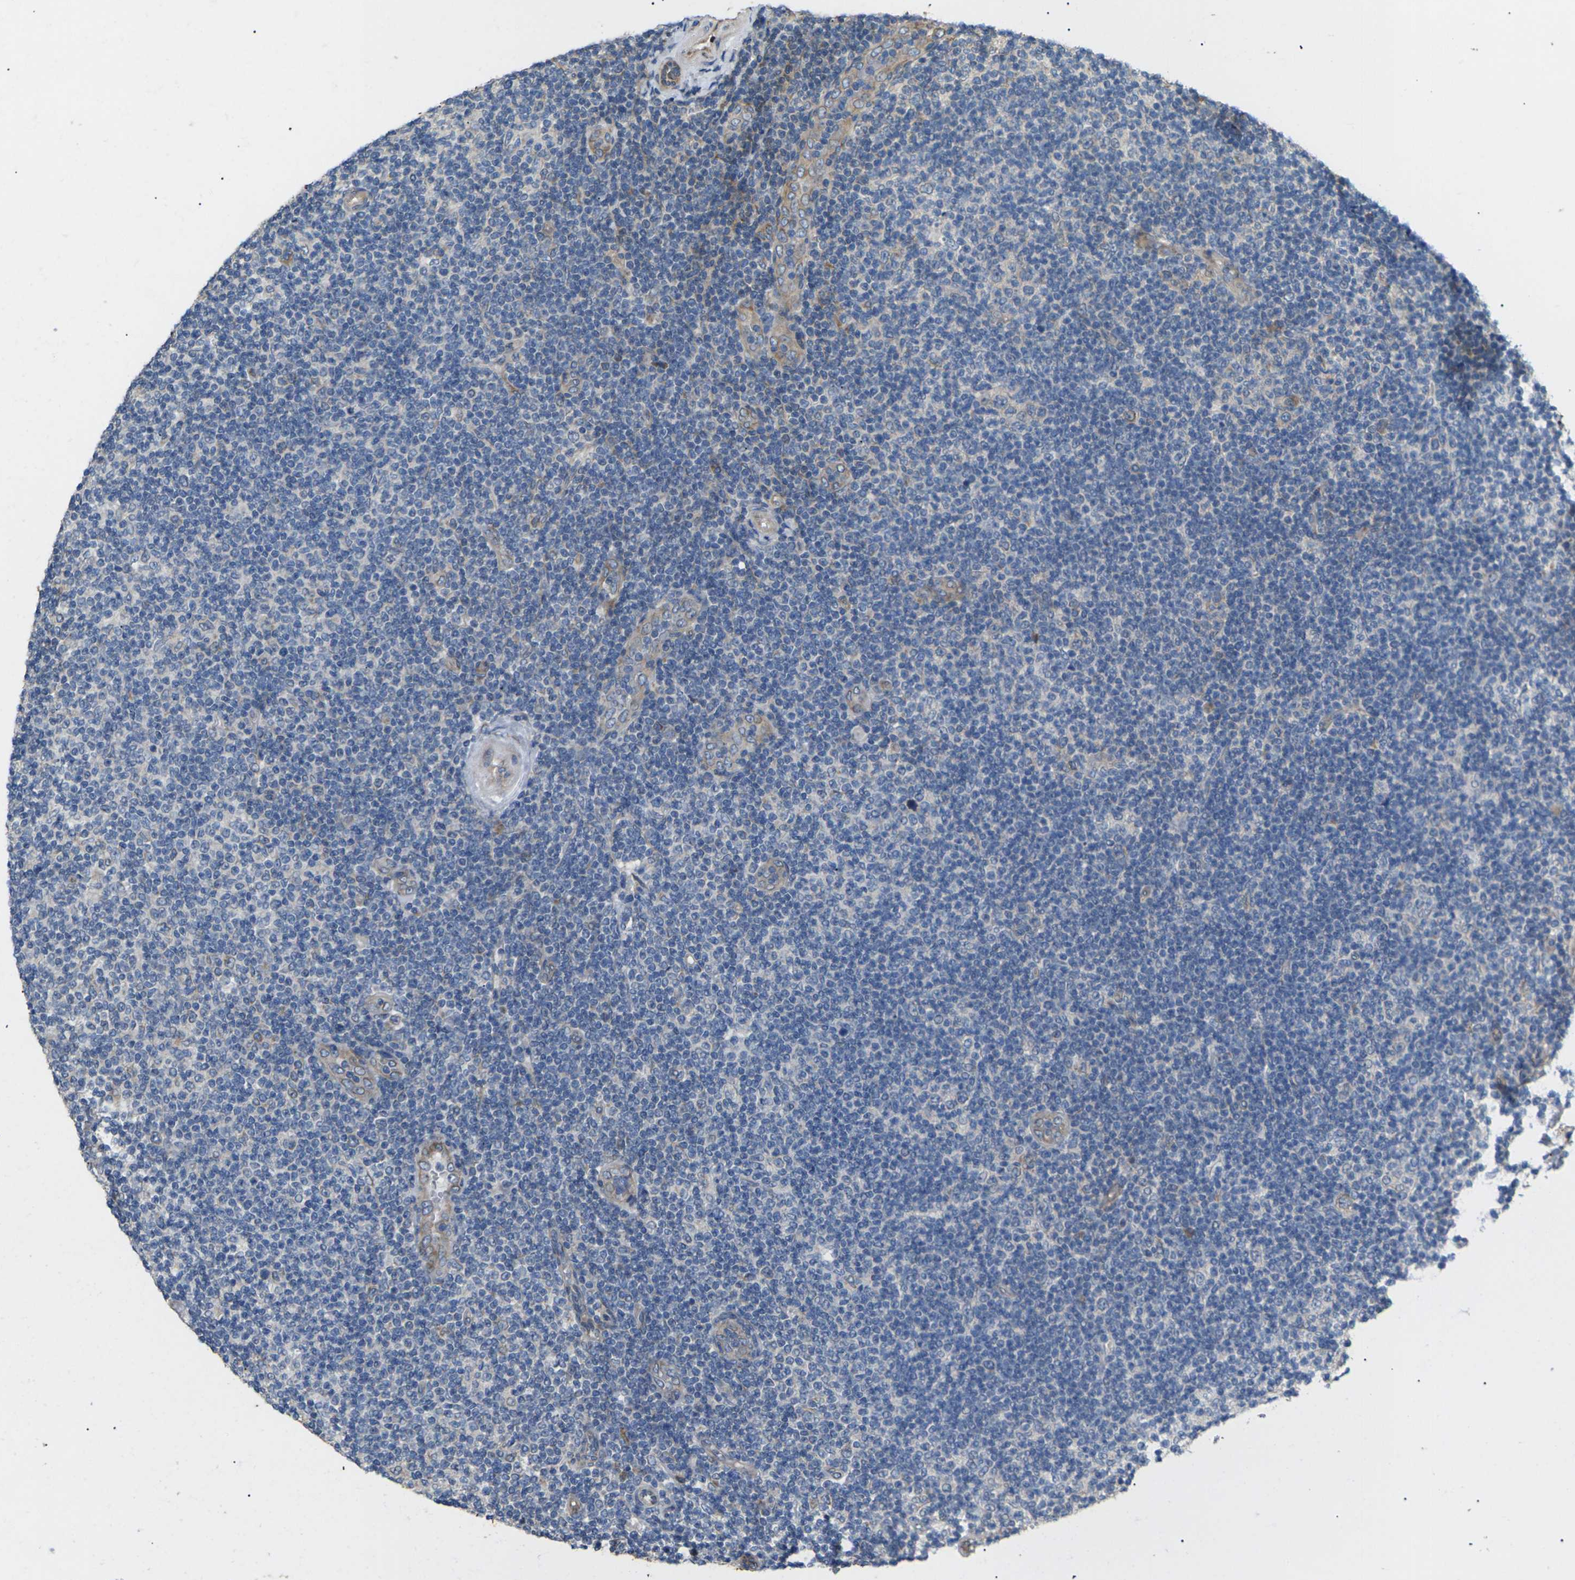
{"staining": {"intensity": "negative", "quantity": "none", "location": "none"}, "tissue": "lymphoma", "cell_type": "Tumor cells", "image_type": "cancer", "snomed": [{"axis": "morphology", "description": "Malignant lymphoma, non-Hodgkin's type, Low grade"}, {"axis": "topography", "description": "Lymph node"}], "caption": "Histopathology image shows no protein positivity in tumor cells of low-grade malignant lymphoma, non-Hodgkin's type tissue. The staining is performed using DAB (3,3'-diaminobenzidine) brown chromogen with nuclei counter-stained in using hematoxylin.", "gene": "KLHDC8B", "patient": {"sex": "male", "age": 83}}